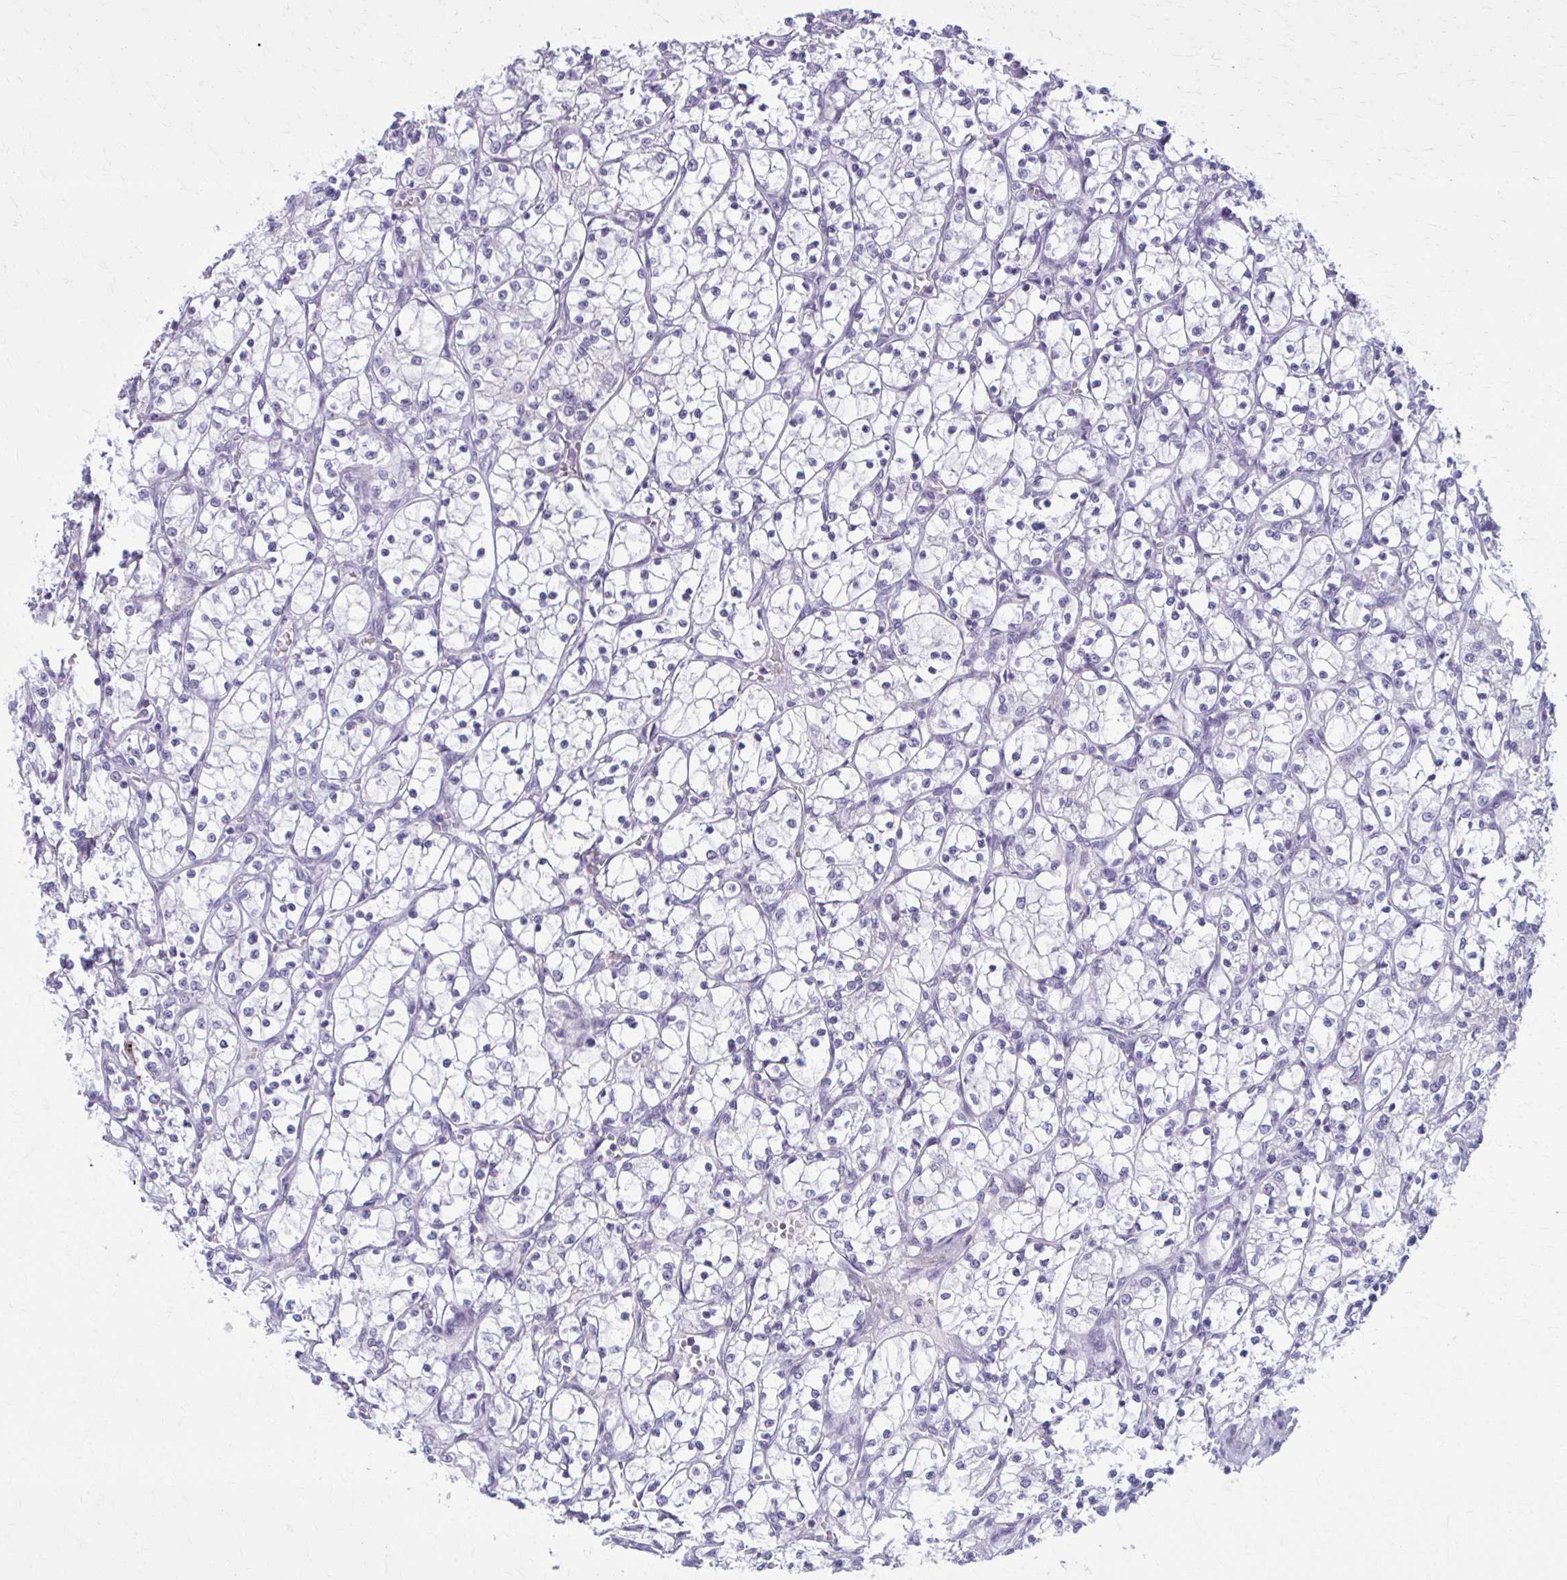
{"staining": {"intensity": "negative", "quantity": "none", "location": "none"}, "tissue": "renal cancer", "cell_type": "Tumor cells", "image_type": "cancer", "snomed": [{"axis": "morphology", "description": "Adenocarcinoma, NOS"}, {"axis": "topography", "description": "Kidney"}], "caption": "High power microscopy image of an immunohistochemistry micrograph of renal cancer, revealing no significant positivity in tumor cells. (Stains: DAB (3,3'-diaminobenzidine) immunohistochemistry (IHC) with hematoxylin counter stain, Microscopy: brightfield microscopy at high magnification).", "gene": "CD38", "patient": {"sex": "female", "age": 69}}